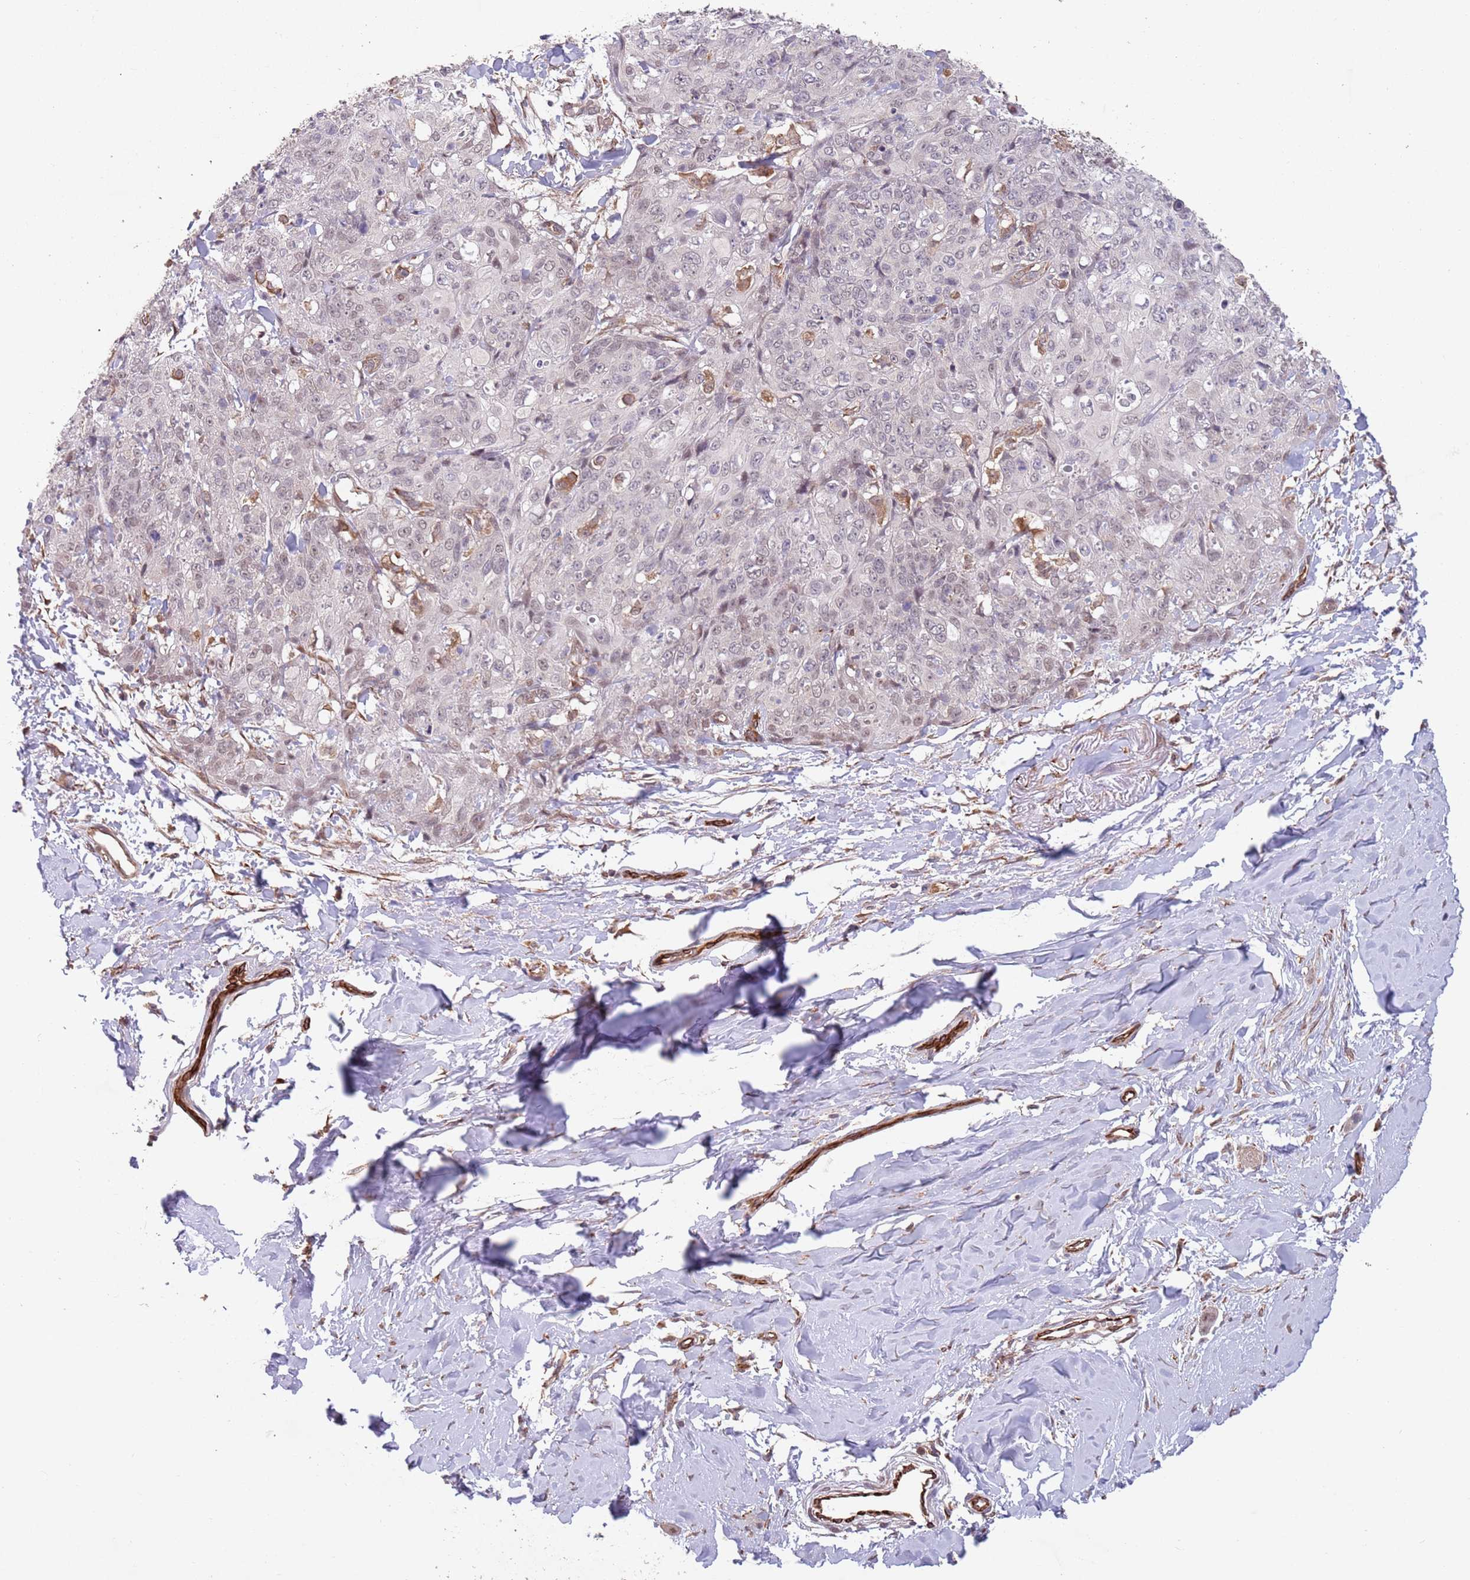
{"staining": {"intensity": "weak", "quantity": ">75%", "location": "nuclear"}, "tissue": "skin cancer", "cell_type": "Tumor cells", "image_type": "cancer", "snomed": [{"axis": "morphology", "description": "Squamous cell carcinoma, NOS"}, {"axis": "topography", "description": "Skin"}, {"axis": "topography", "description": "Vulva"}], "caption": "This micrograph exhibits IHC staining of skin cancer (squamous cell carcinoma), with low weak nuclear staining in approximately >75% of tumor cells.", "gene": "CHD9", "patient": {"sex": "female", "age": 85}}